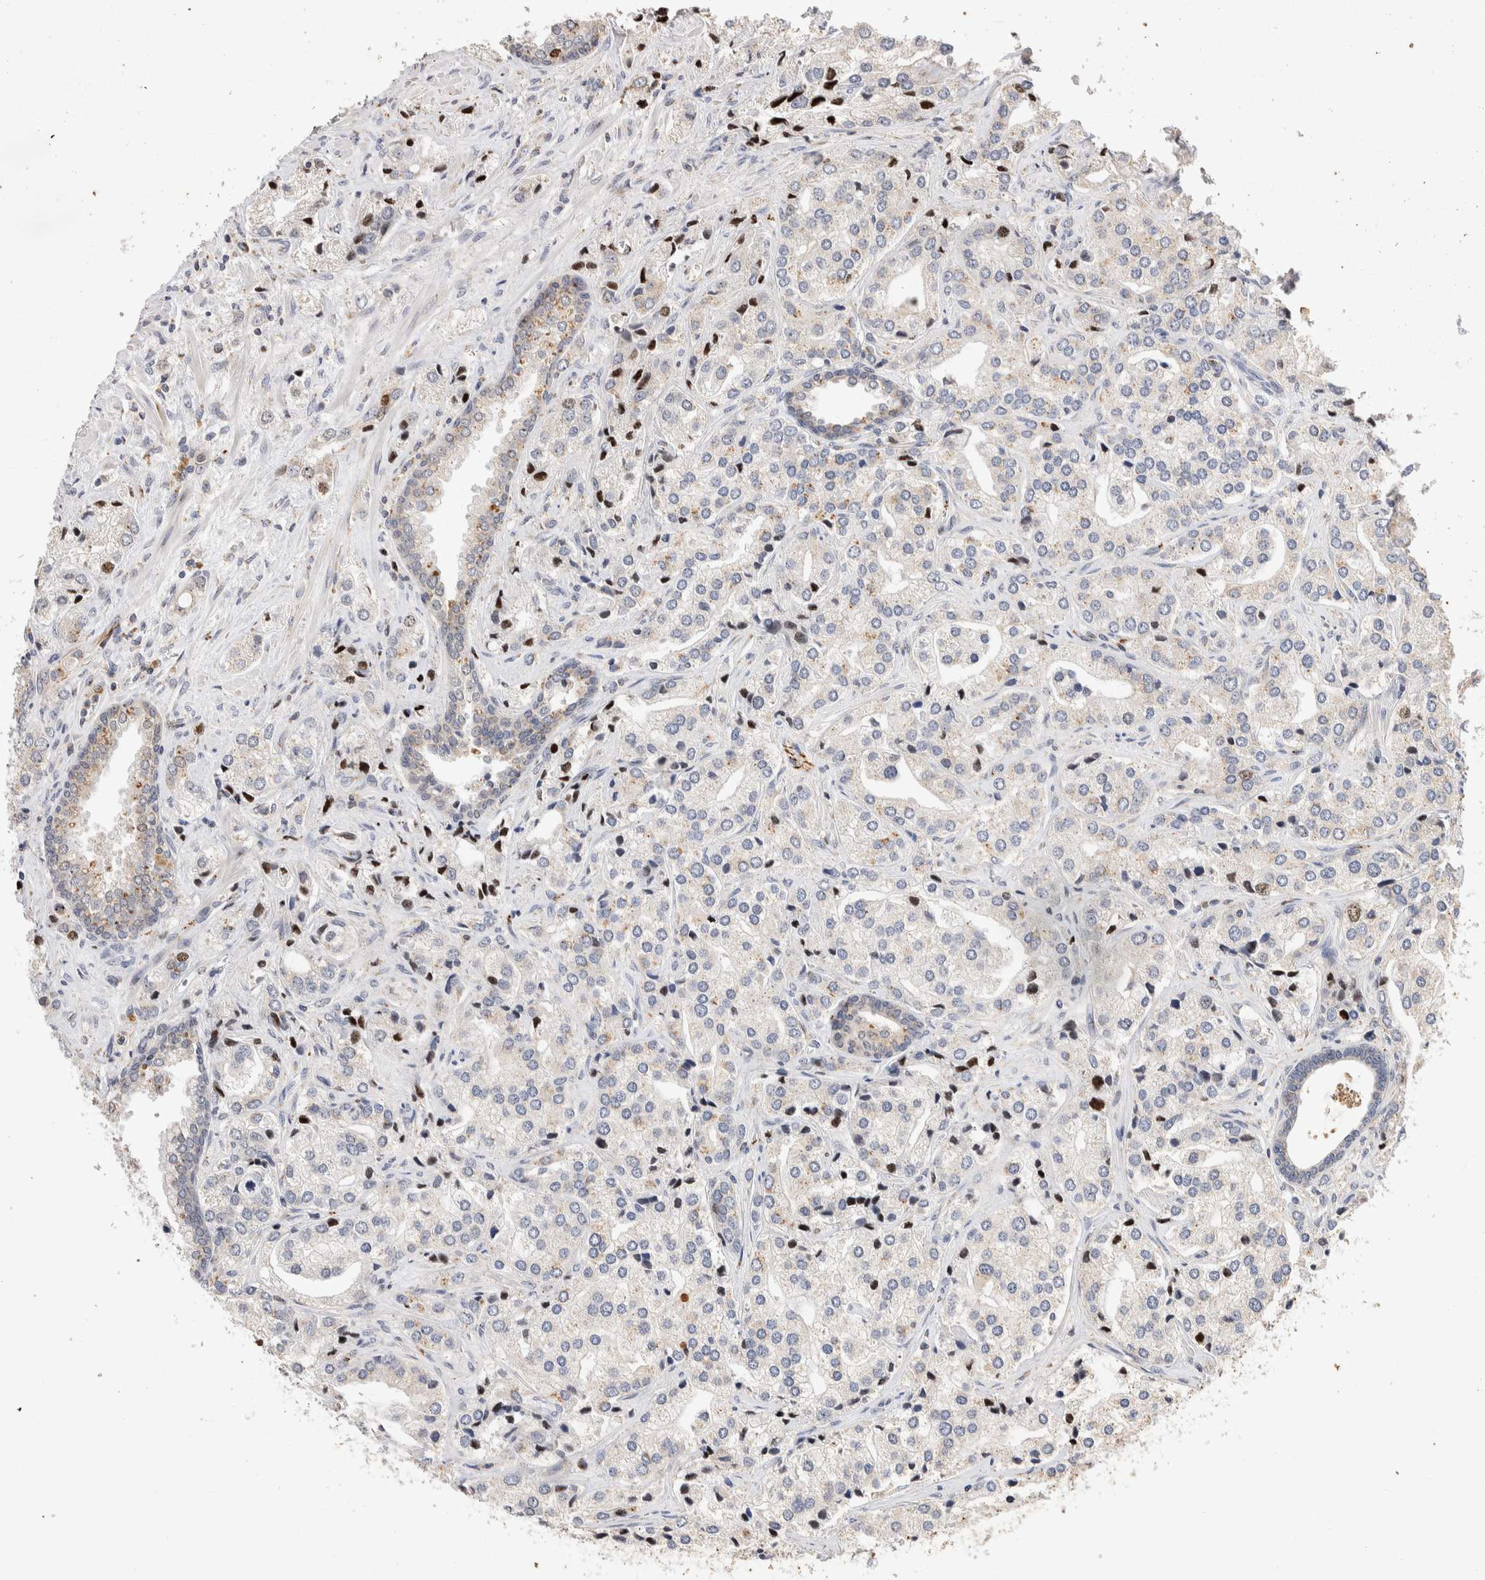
{"staining": {"intensity": "weak", "quantity": "<25%", "location": "cytoplasmic/membranous"}, "tissue": "prostate cancer", "cell_type": "Tumor cells", "image_type": "cancer", "snomed": [{"axis": "morphology", "description": "Adenocarcinoma, High grade"}, {"axis": "topography", "description": "Prostate"}], "caption": "An IHC image of prostate adenocarcinoma (high-grade) is shown. There is no staining in tumor cells of prostate adenocarcinoma (high-grade). (DAB IHC with hematoxylin counter stain).", "gene": "NSMAF", "patient": {"sex": "male", "age": 66}}